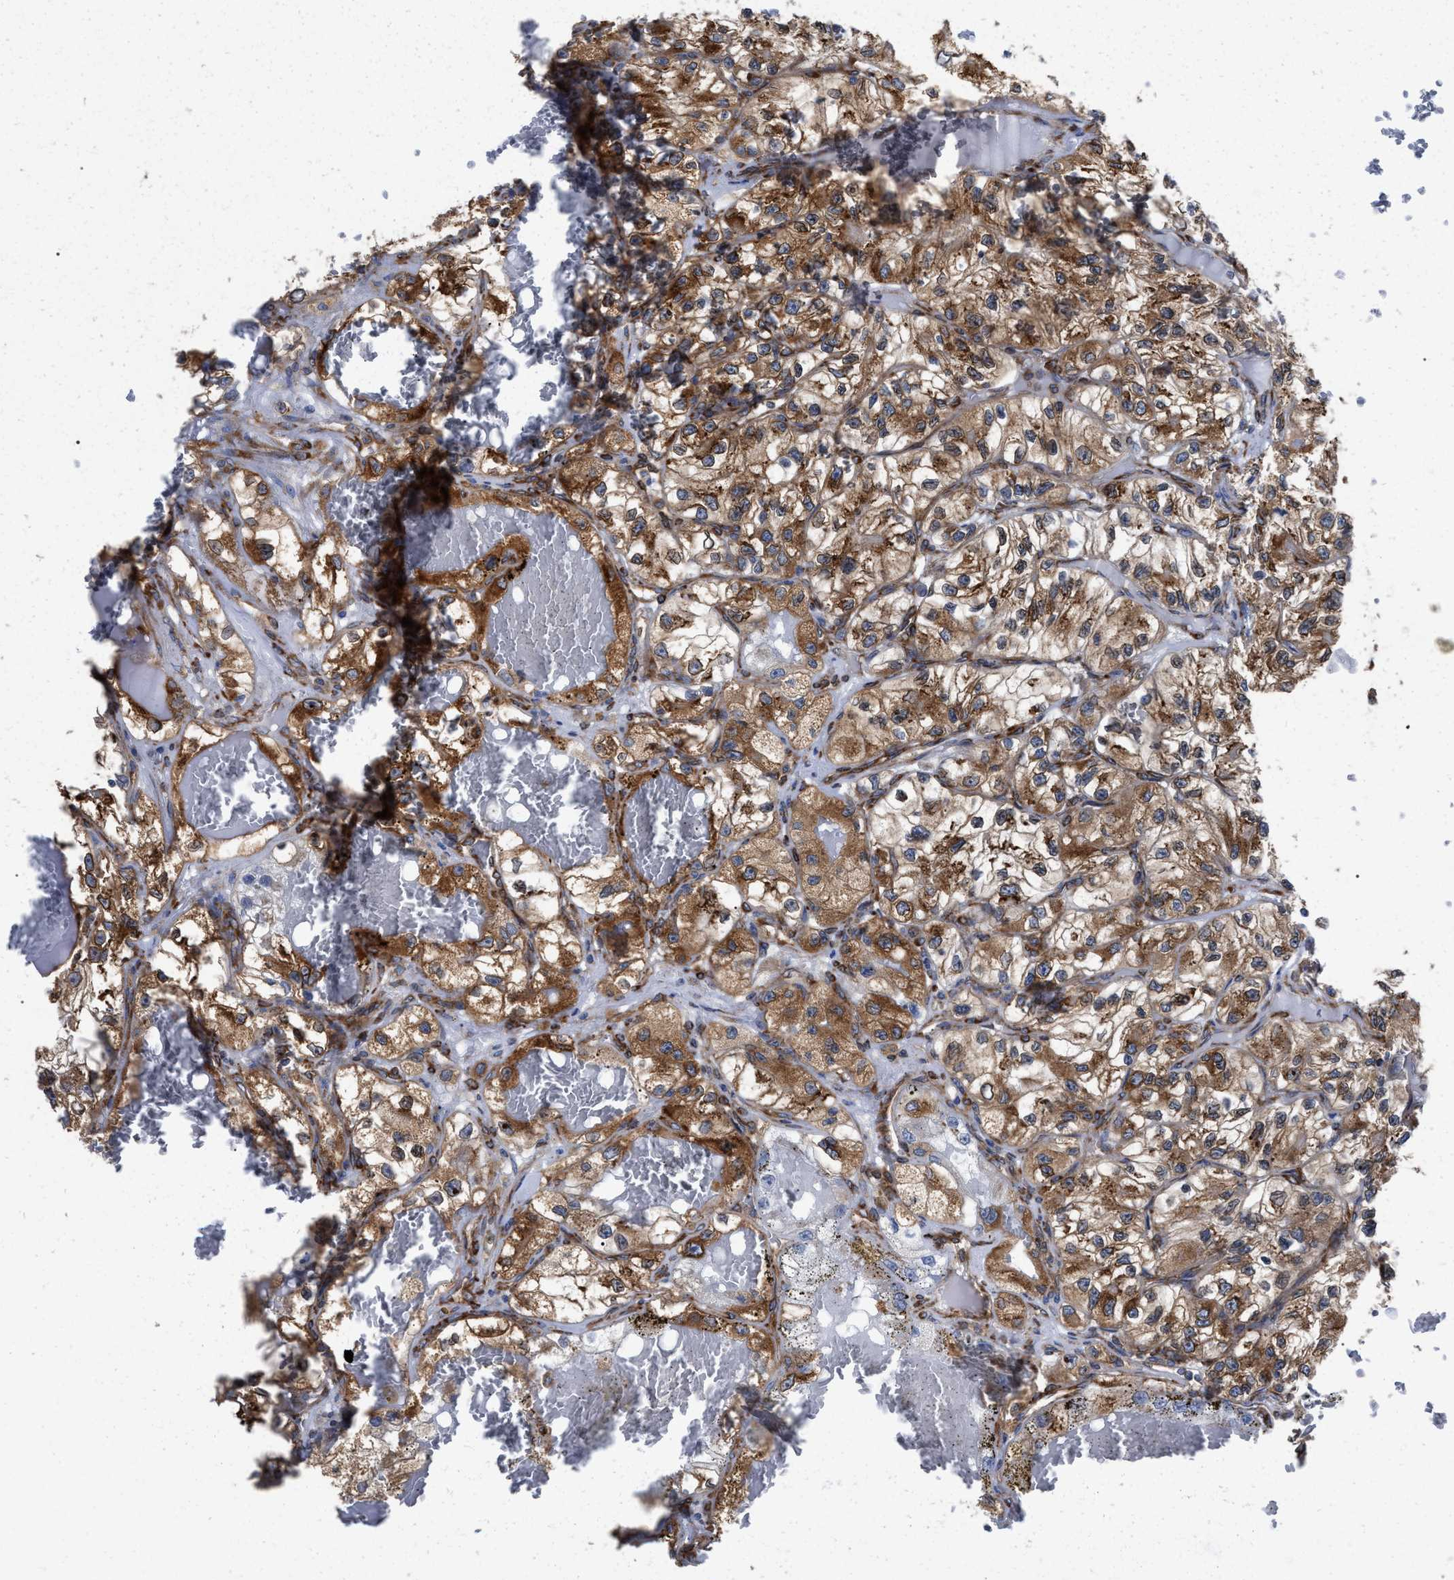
{"staining": {"intensity": "strong", "quantity": ">75%", "location": "cytoplasmic/membranous"}, "tissue": "renal cancer", "cell_type": "Tumor cells", "image_type": "cancer", "snomed": [{"axis": "morphology", "description": "Adenocarcinoma, NOS"}, {"axis": "topography", "description": "Kidney"}], "caption": "Renal cancer stained for a protein (brown) shows strong cytoplasmic/membranous positive staining in about >75% of tumor cells.", "gene": "FAM120A", "patient": {"sex": "female", "age": 57}}